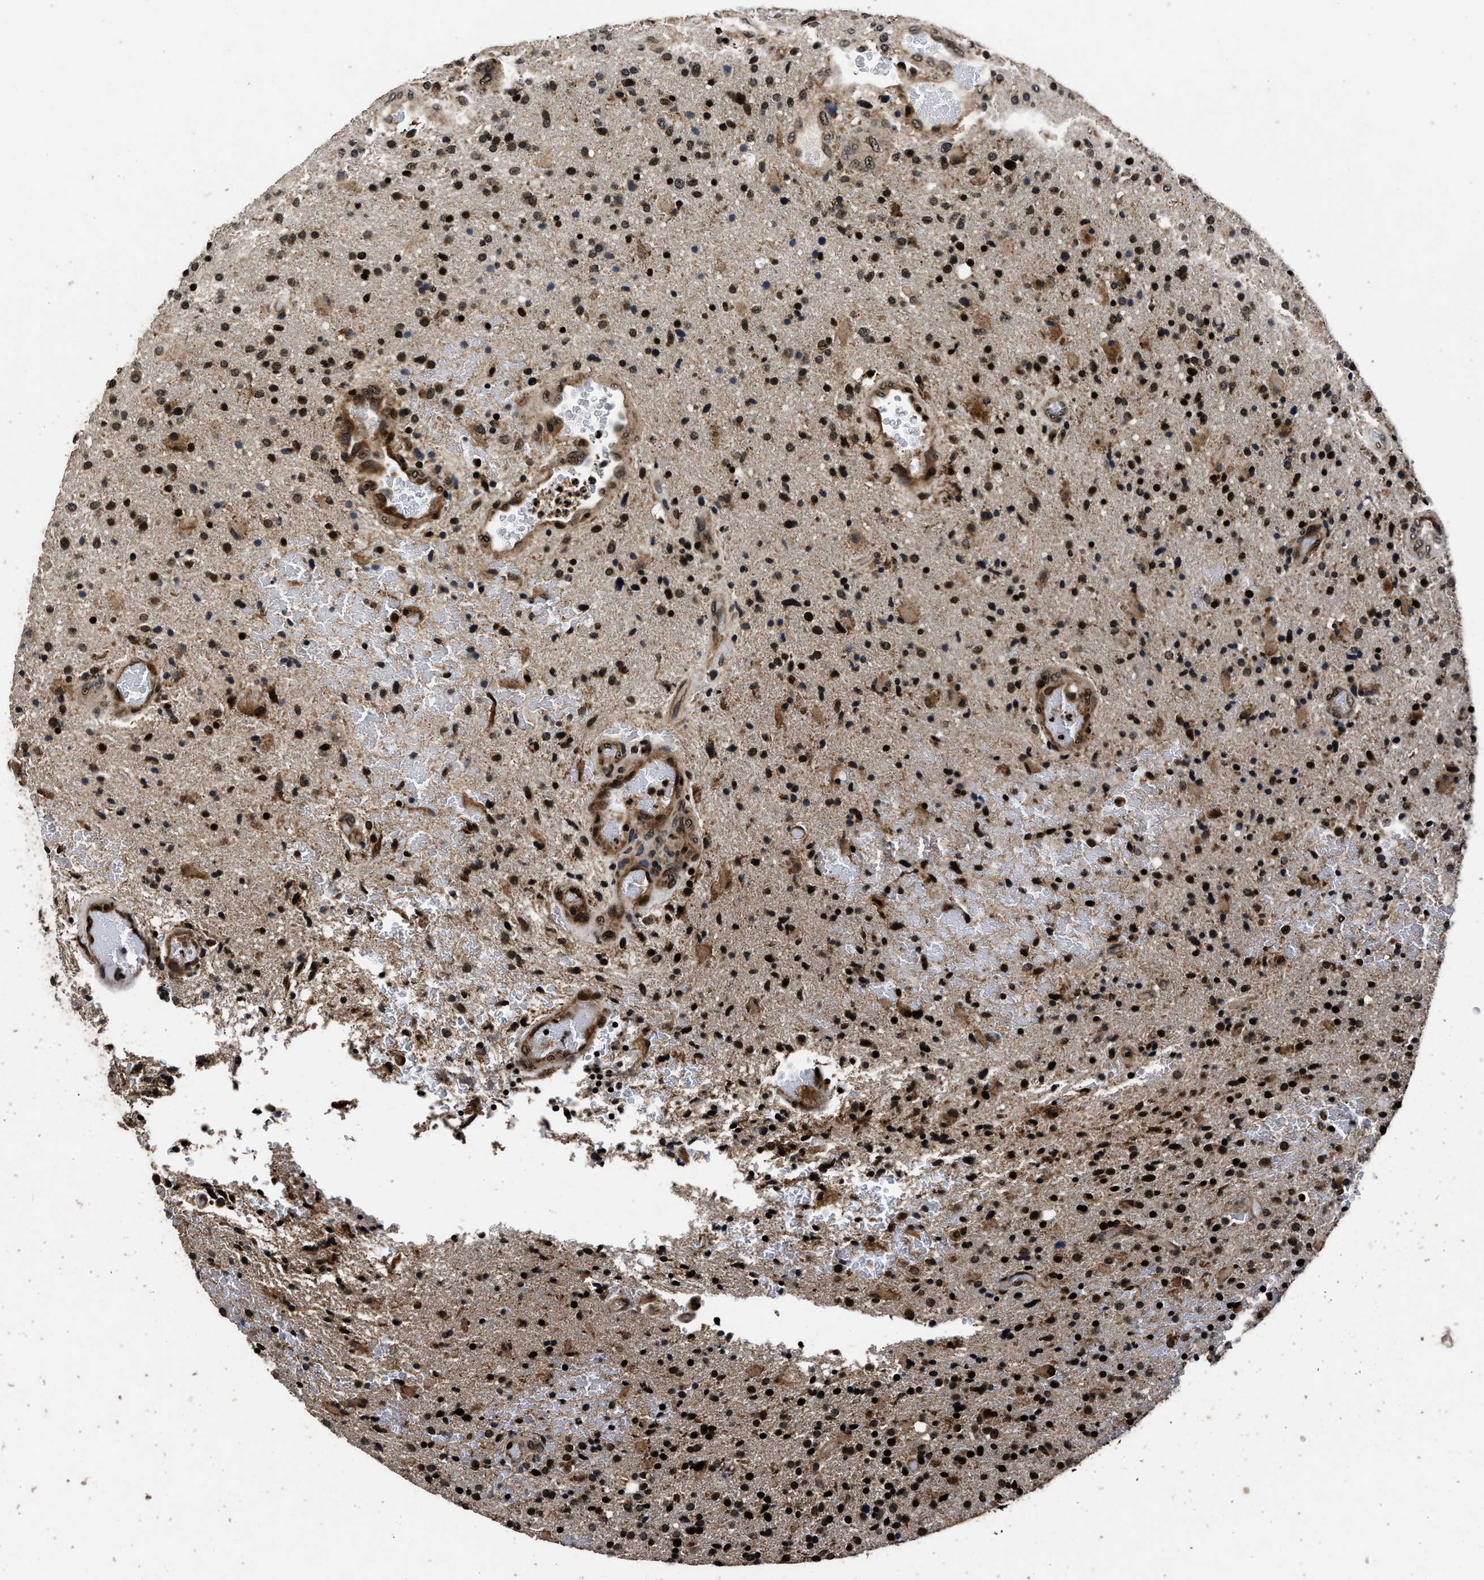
{"staining": {"intensity": "strong", "quantity": ">75%", "location": "nuclear"}, "tissue": "glioma", "cell_type": "Tumor cells", "image_type": "cancer", "snomed": [{"axis": "morphology", "description": "Glioma, malignant, High grade"}, {"axis": "topography", "description": "Brain"}], "caption": "There is high levels of strong nuclear expression in tumor cells of glioma, as demonstrated by immunohistochemical staining (brown color).", "gene": "CSTF1", "patient": {"sex": "male", "age": 72}}